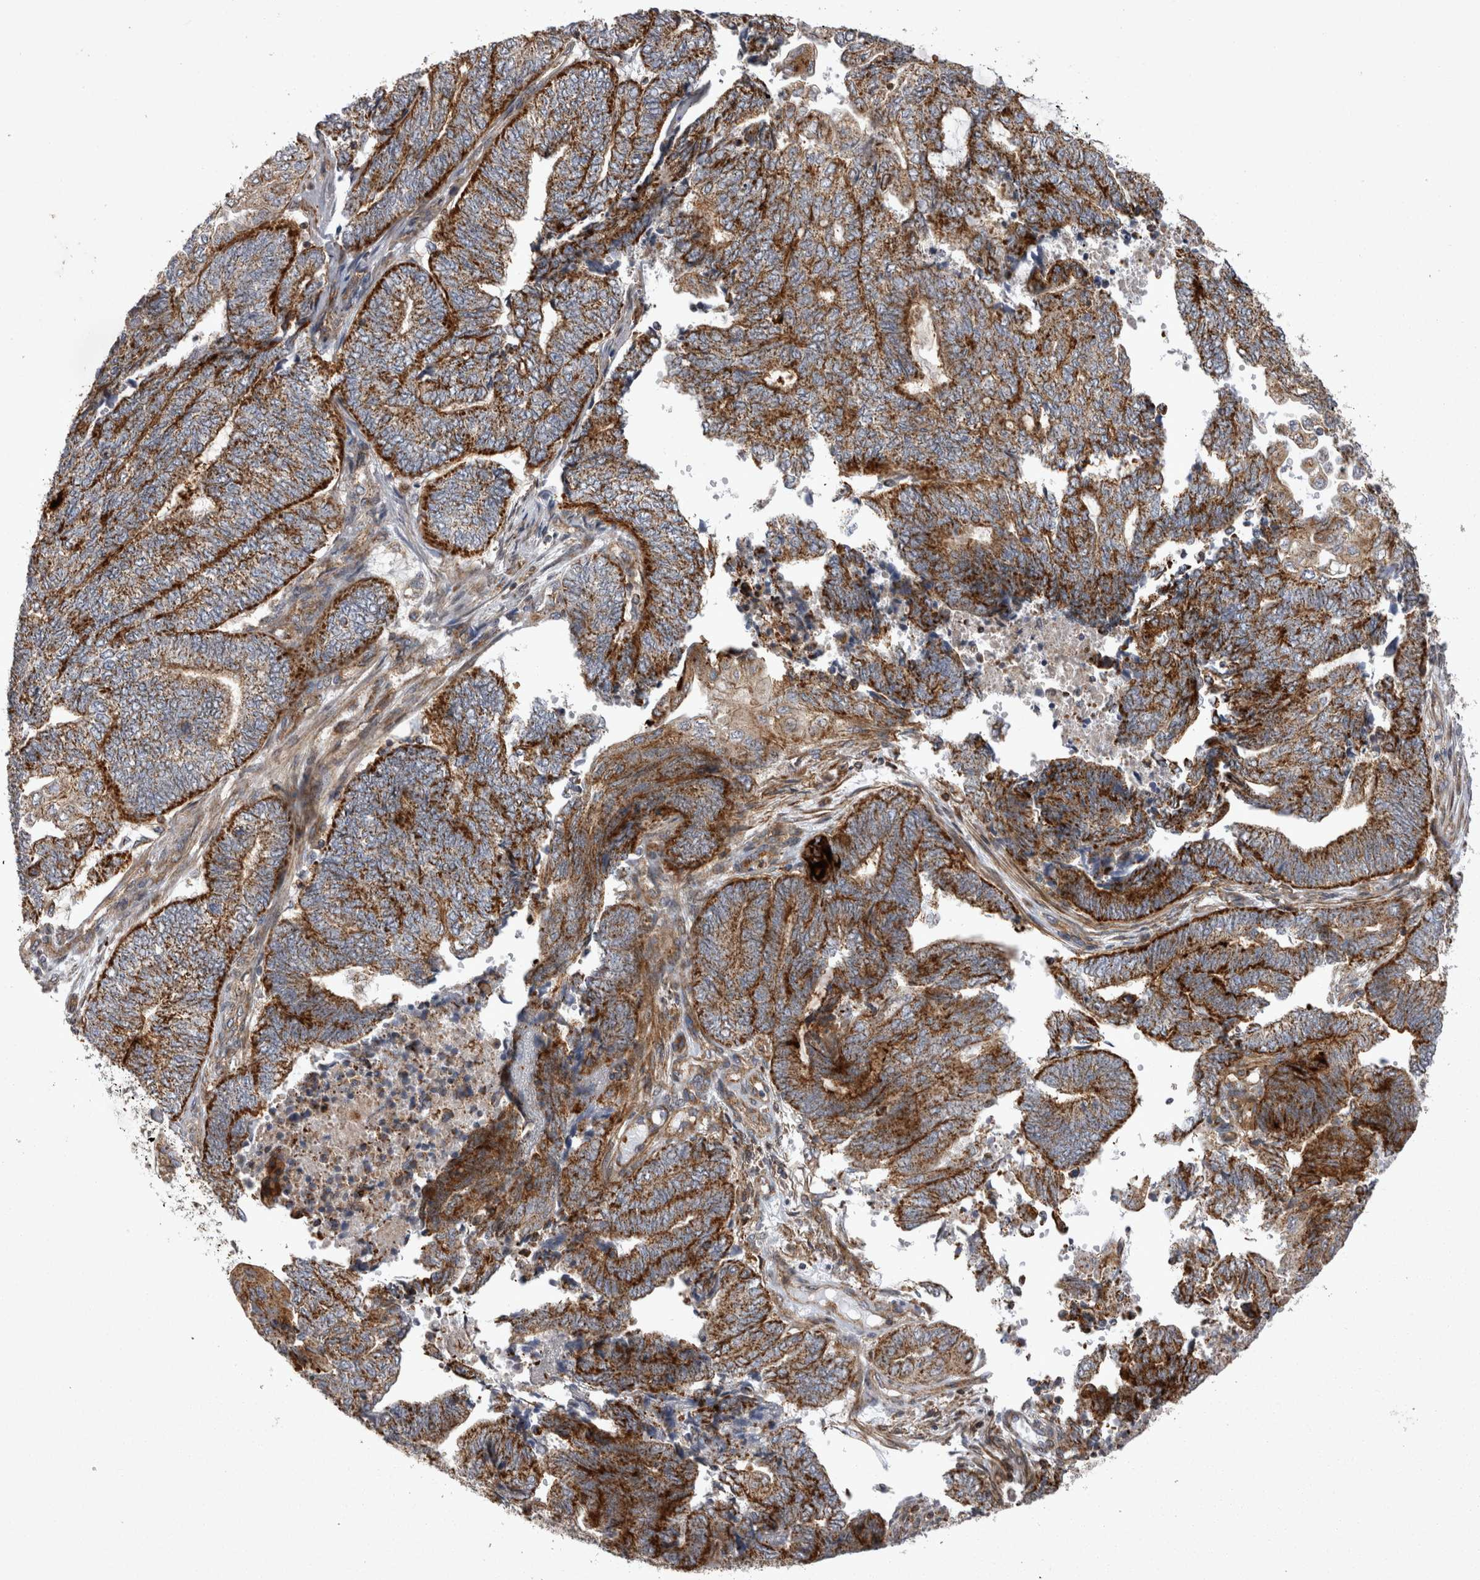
{"staining": {"intensity": "strong", "quantity": ">75%", "location": "cytoplasmic/membranous"}, "tissue": "endometrial cancer", "cell_type": "Tumor cells", "image_type": "cancer", "snomed": [{"axis": "morphology", "description": "Adenocarcinoma, NOS"}, {"axis": "topography", "description": "Uterus"}, {"axis": "topography", "description": "Endometrium"}], "caption": "IHC image of neoplastic tissue: human endometrial adenocarcinoma stained using immunohistochemistry exhibits high levels of strong protein expression localized specifically in the cytoplasmic/membranous of tumor cells, appearing as a cytoplasmic/membranous brown color.", "gene": "TSPOAP1", "patient": {"sex": "female", "age": 70}}